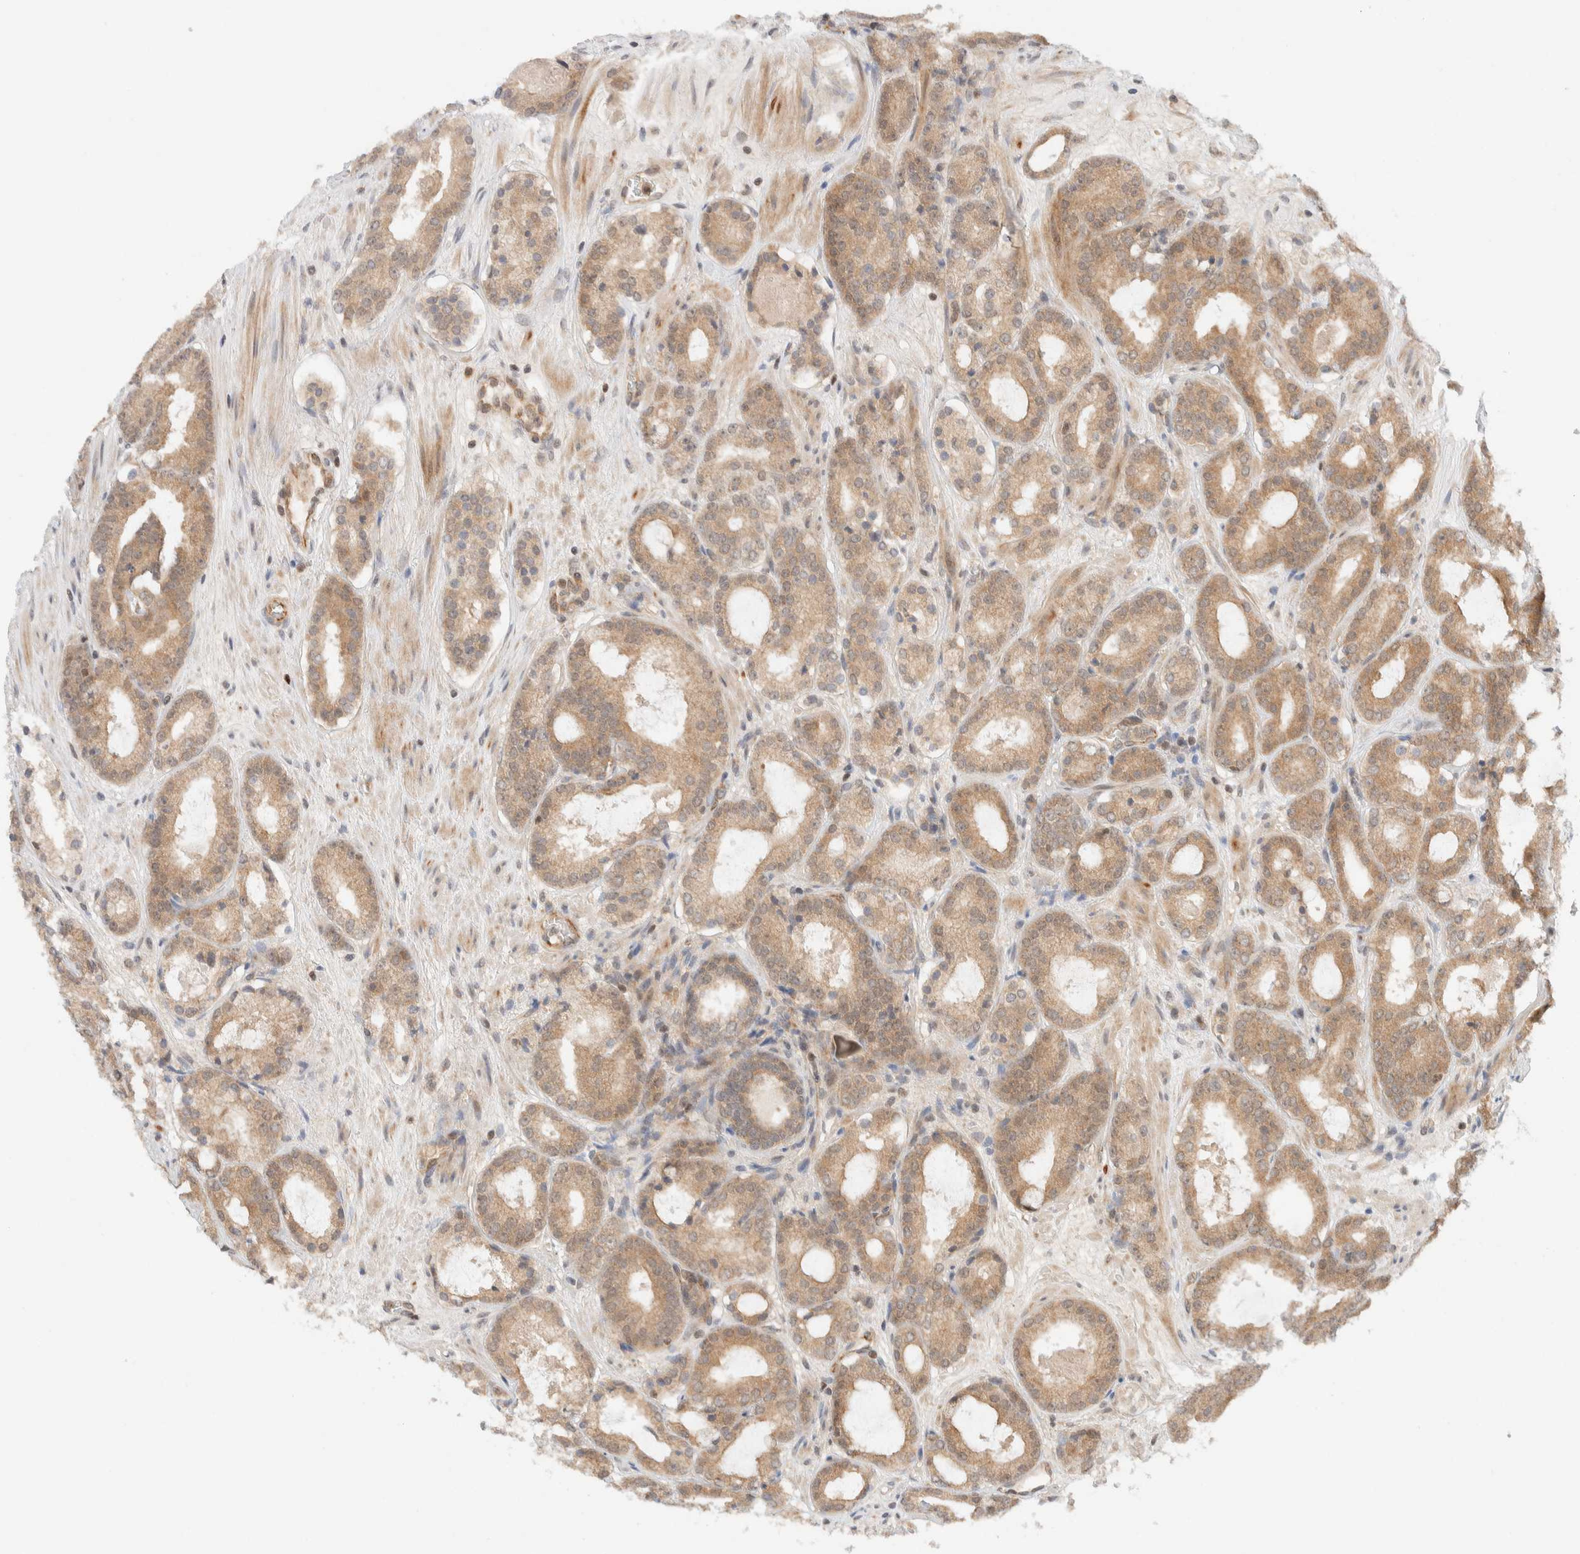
{"staining": {"intensity": "moderate", "quantity": ">75%", "location": "cytoplasmic/membranous"}, "tissue": "prostate cancer", "cell_type": "Tumor cells", "image_type": "cancer", "snomed": [{"axis": "morphology", "description": "Adenocarcinoma, Low grade"}, {"axis": "topography", "description": "Prostate"}], "caption": "Protein expression by immunohistochemistry demonstrates moderate cytoplasmic/membranous expression in approximately >75% of tumor cells in prostate cancer.", "gene": "C8orf76", "patient": {"sex": "male", "age": 69}}